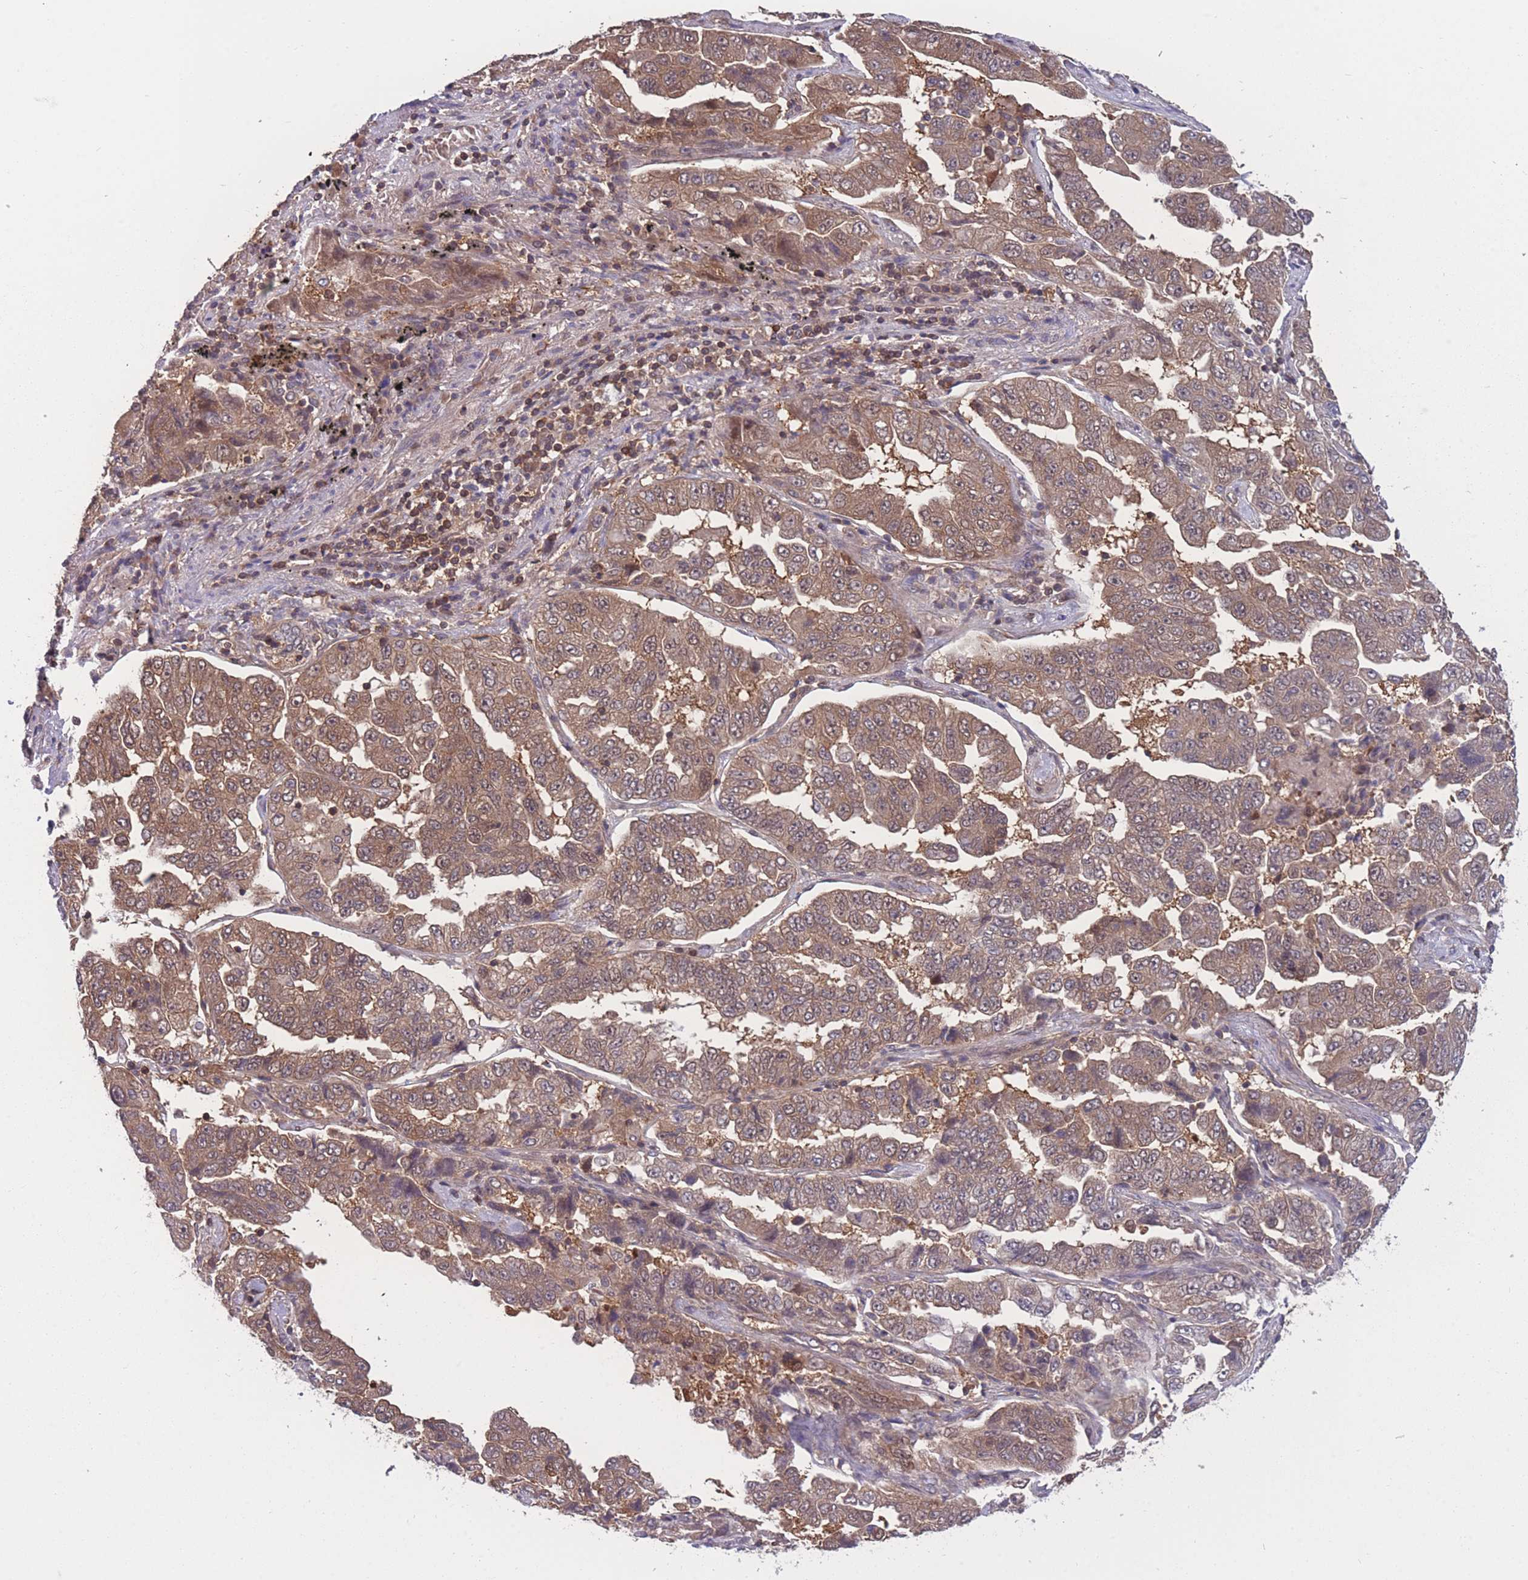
{"staining": {"intensity": "moderate", "quantity": ">75%", "location": "cytoplasmic/membranous,nuclear"}, "tissue": "lung cancer", "cell_type": "Tumor cells", "image_type": "cancer", "snomed": [{"axis": "morphology", "description": "Adenocarcinoma, NOS"}, {"axis": "topography", "description": "Lung"}], "caption": "IHC photomicrograph of human adenocarcinoma (lung) stained for a protein (brown), which exhibits medium levels of moderate cytoplasmic/membranous and nuclear expression in about >75% of tumor cells.", "gene": "UBE2N", "patient": {"sex": "female", "age": 51}}